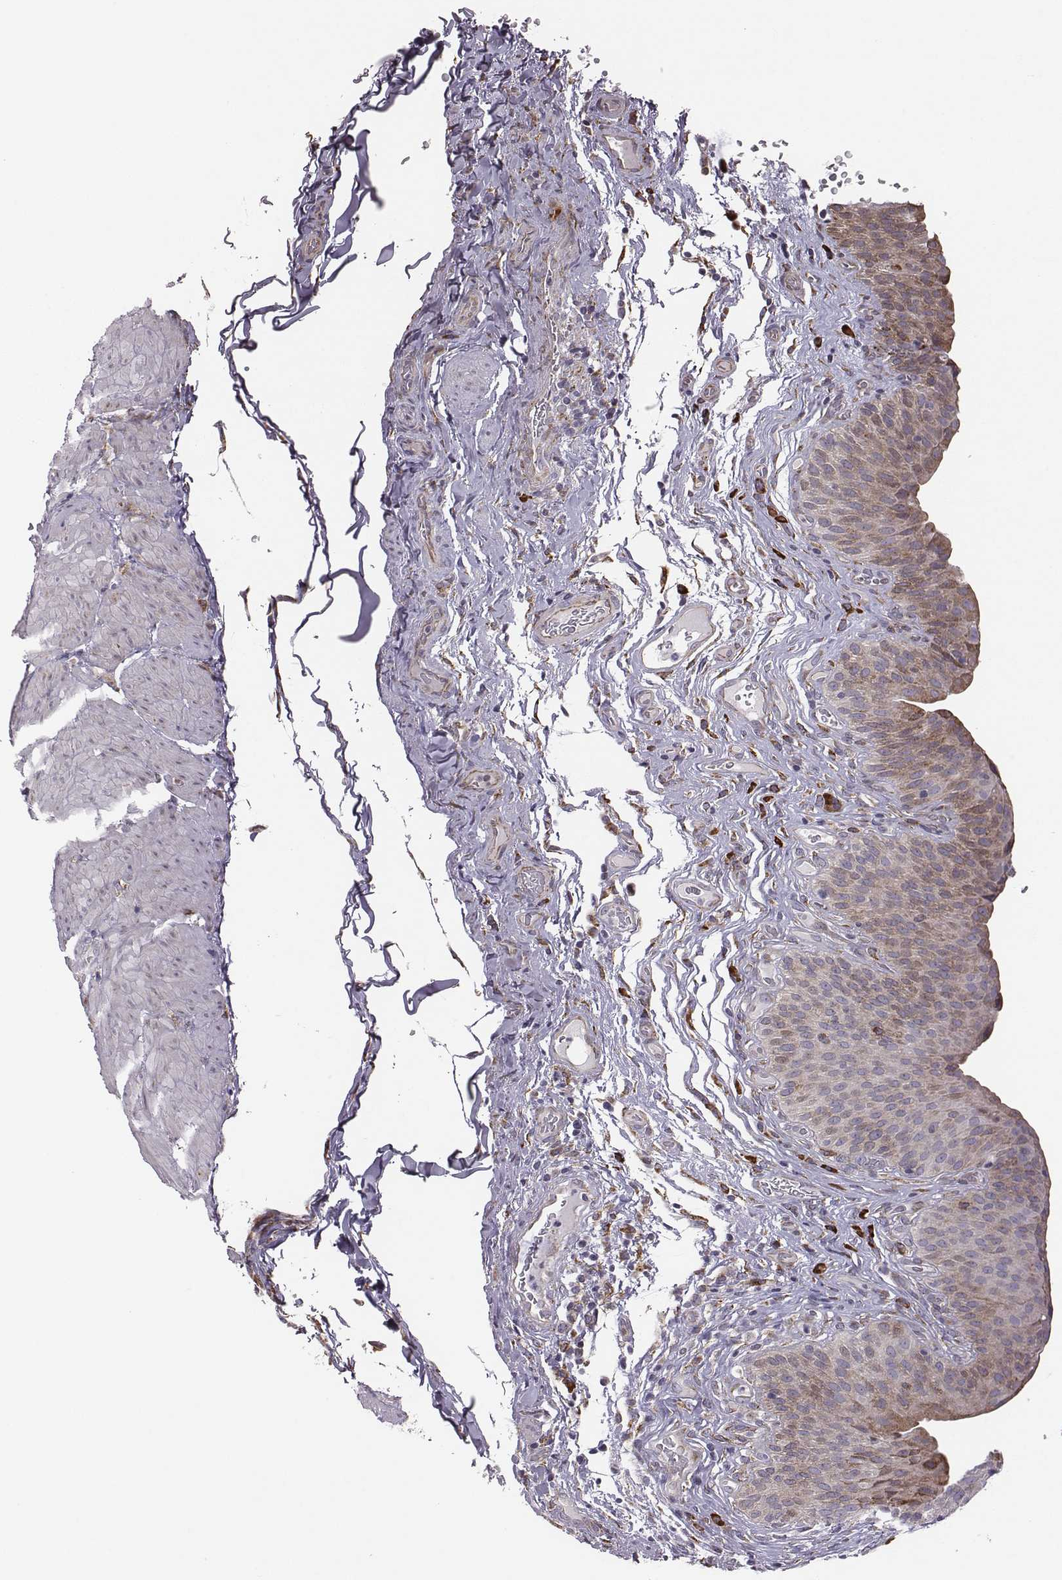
{"staining": {"intensity": "moderate", "quantity": ">75%", "location": "cytoplasmic/membranous"}, "tissue": "urinary bladder", "cell_type": "Urothelial cells", "image_type": "normal", "snomed": [{"axis": "morphology", "description": "Normal tissue, NOS"}, {"axis": "topography", "description": "Urinary bladder"}], "caption": "A micrograph showing moderate cytoplasmic/membranous positivity in about >75% of urothelial cells in unremarkable urinary bladder, as visualized by brown immunohistochemical staining.", "gene": "SELENOI", "patient": {"sex": "male", "age": 66}}